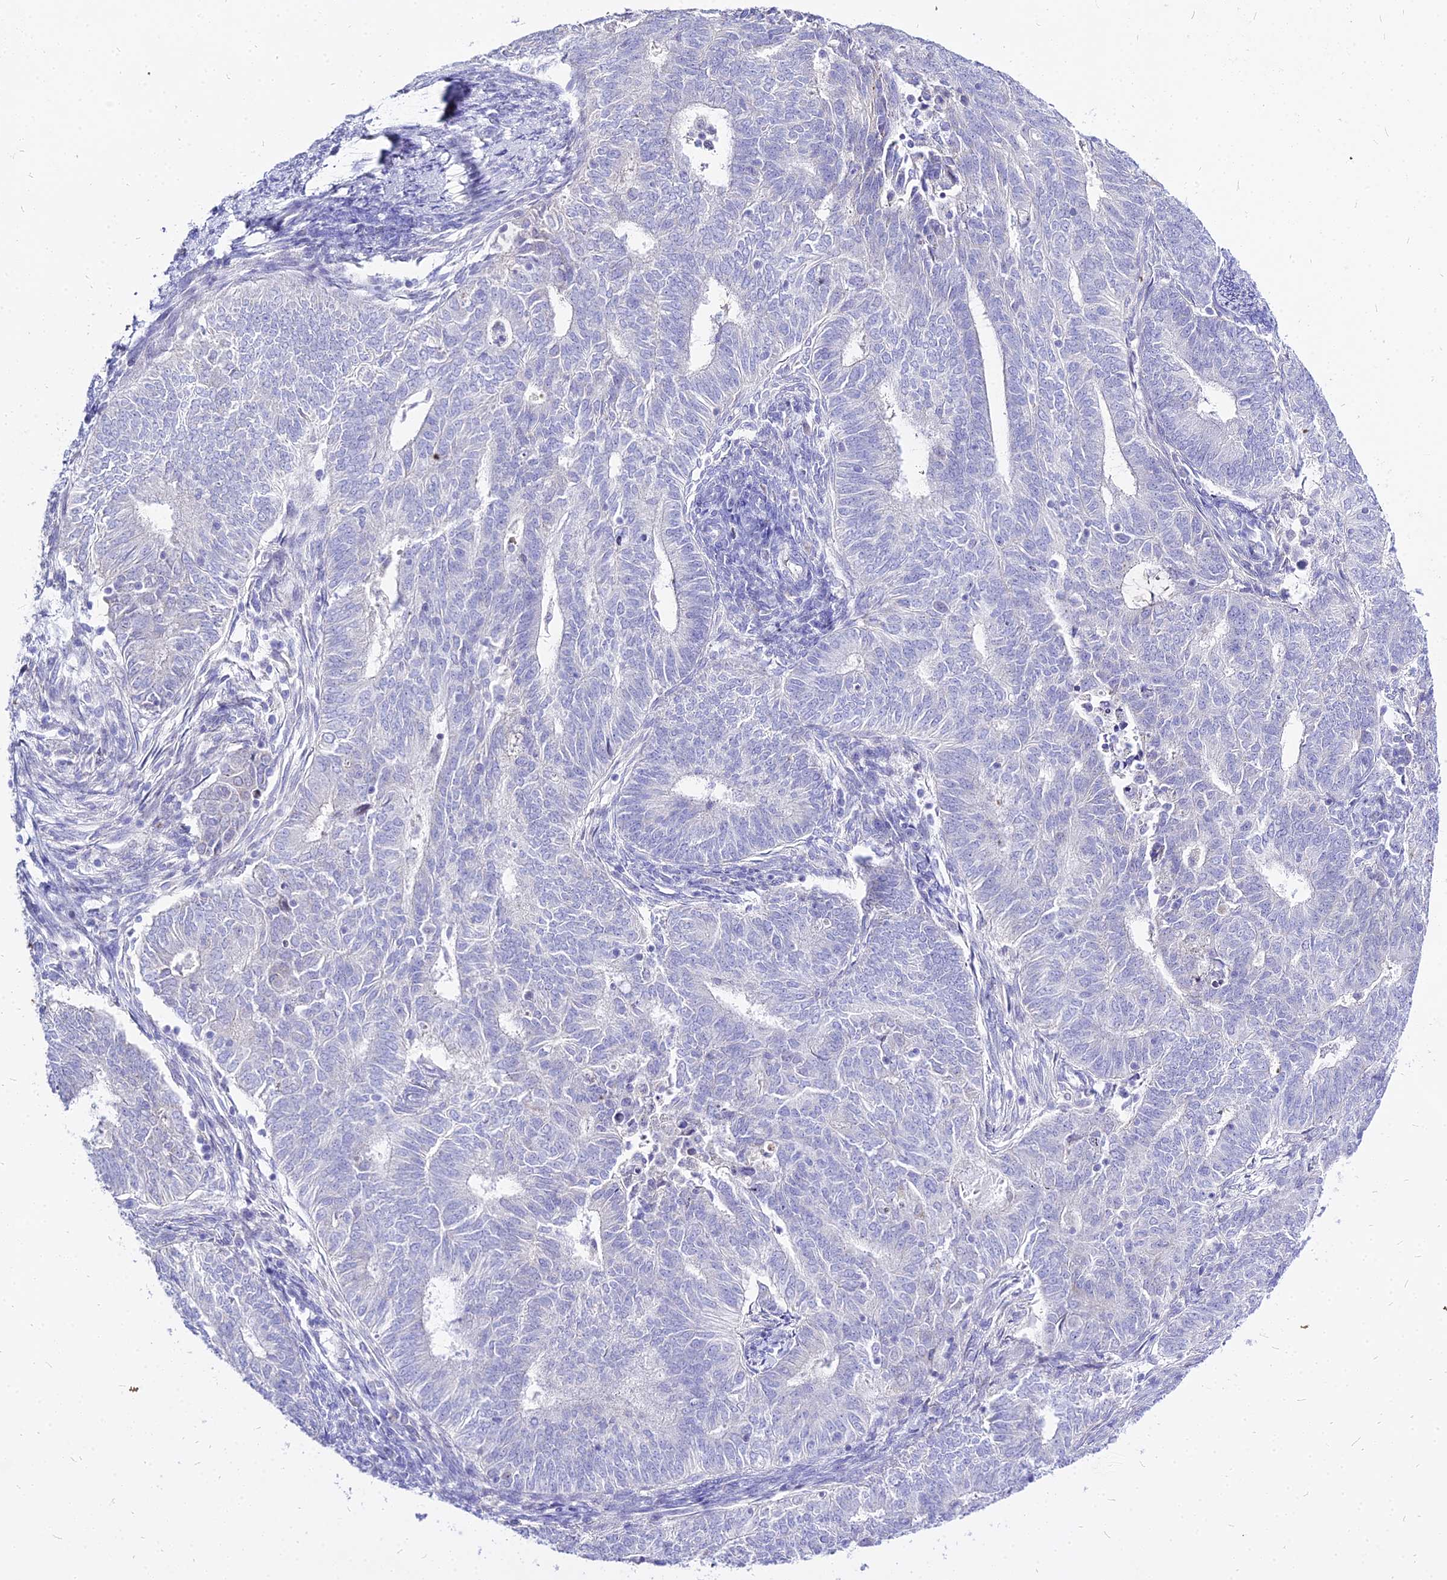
{"staining": {"intensity": "negative", "quantity": "none", "location": "none"}, "tissue": "endometrial cancer", "cell_type": "Tumor cells", "image_type": "cancer", "snomed": [{"axis": "morphology", "description": "Adenocarcinoma, NOS"}, {"axis": "topography", "description": "Endometrium"}], "caption": "Immunohistochemistry (IHC) photomicrograph of neoplastic tissue: adenocarcinoma (endometrial) stained with DAB exhibits no significant protein staining in tumor cells. (Immunohistochemistry (IHC), brightfield microscopy, high magnification).", "gene": "CARD18", "patient": {"sex": "female", "age": 62}}